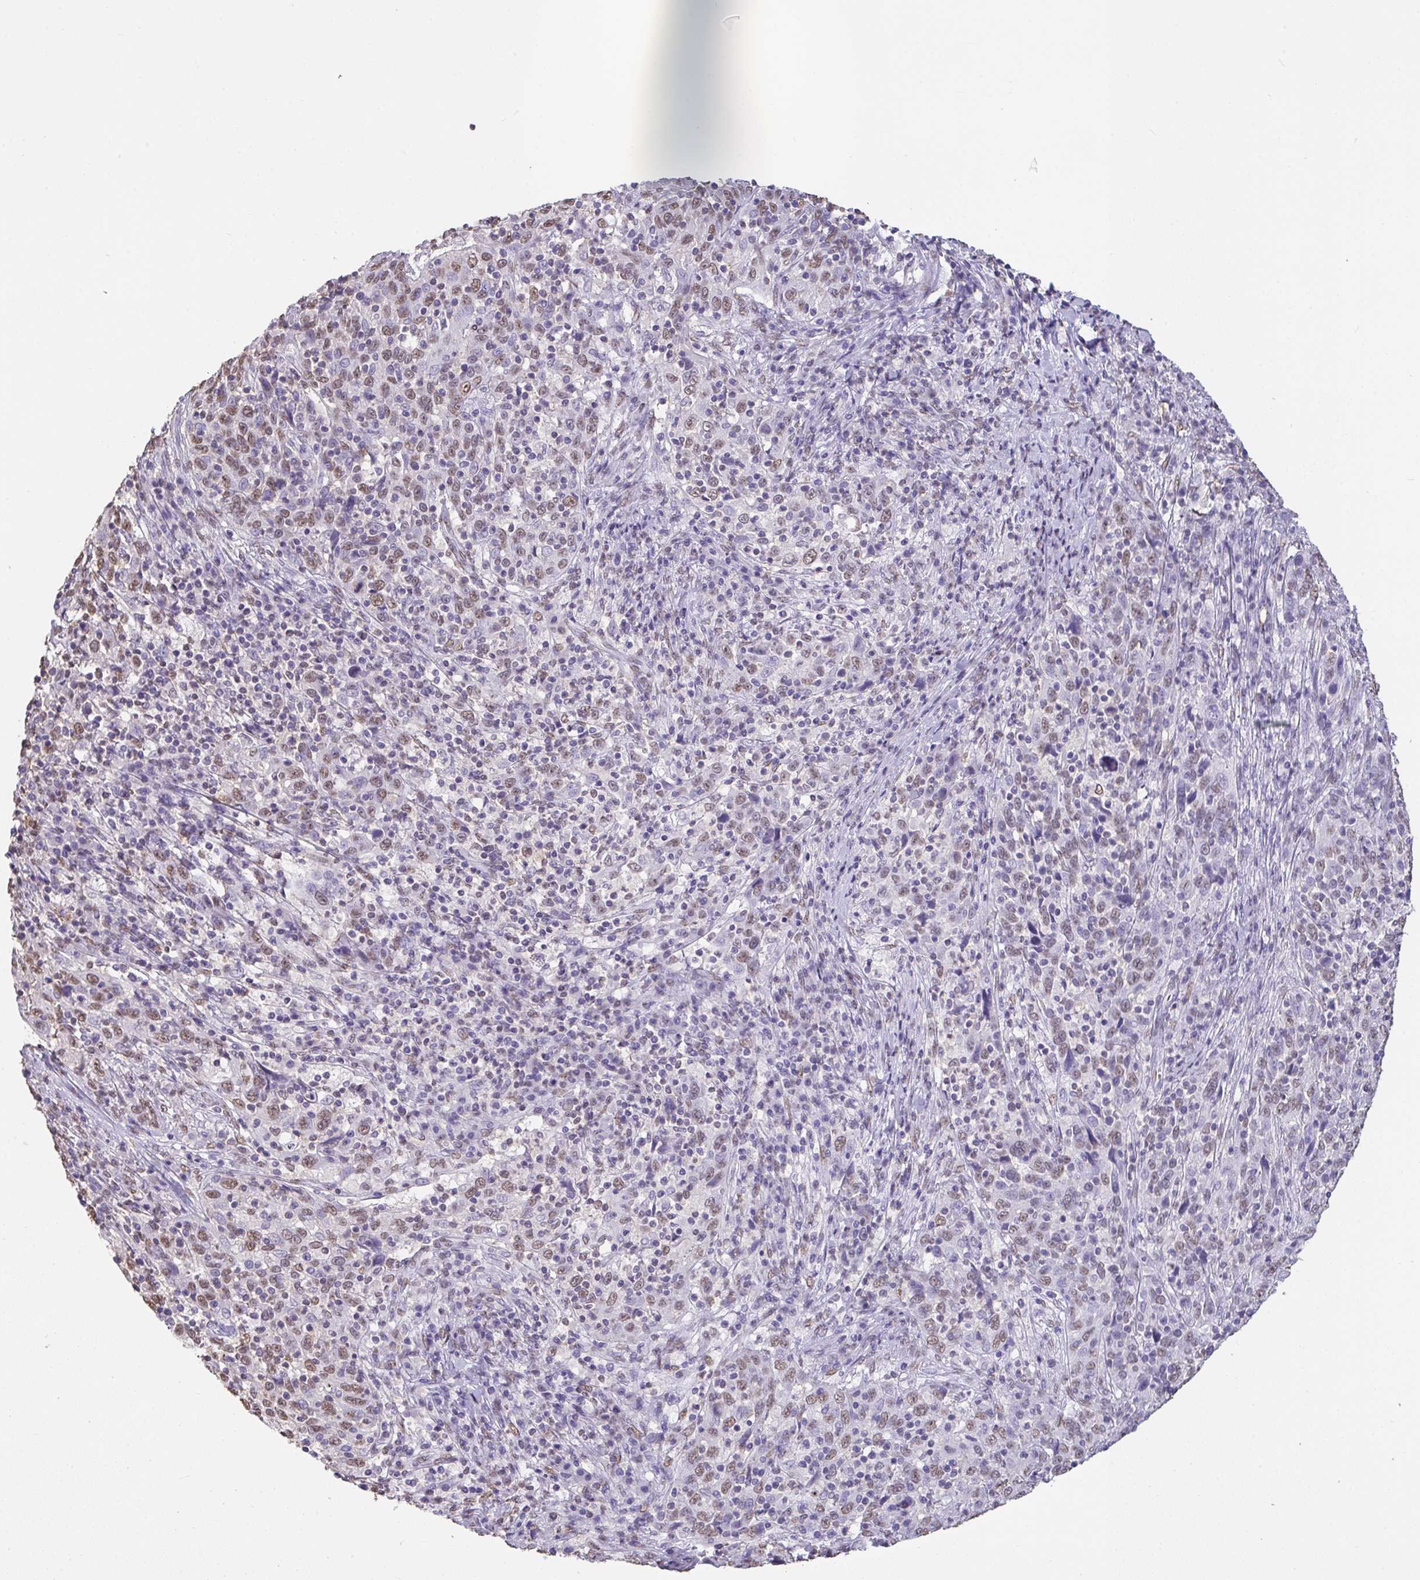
{"staining": {"intensity": "weak", "quantity": ">75%", "location": "nuclear"}, "tissue": "cervical cancer", "cell_type": "Tumor cells", "image_type": "cancer", "snomed": [{"axis": "morphology", "description": "Squamous cell carcinoma, NOS"}, {"axis": "topography", "description": "Cervix"}], "caption": "A brown stain labels weak nuclear expression of a protein in cervical squamous cell carcinoma tumor cells. Ihc stains the protein in brown and the nuclei are stained blue.", "gene": "SEMA6B", "patient": {"sex": "female", "age": 46}}